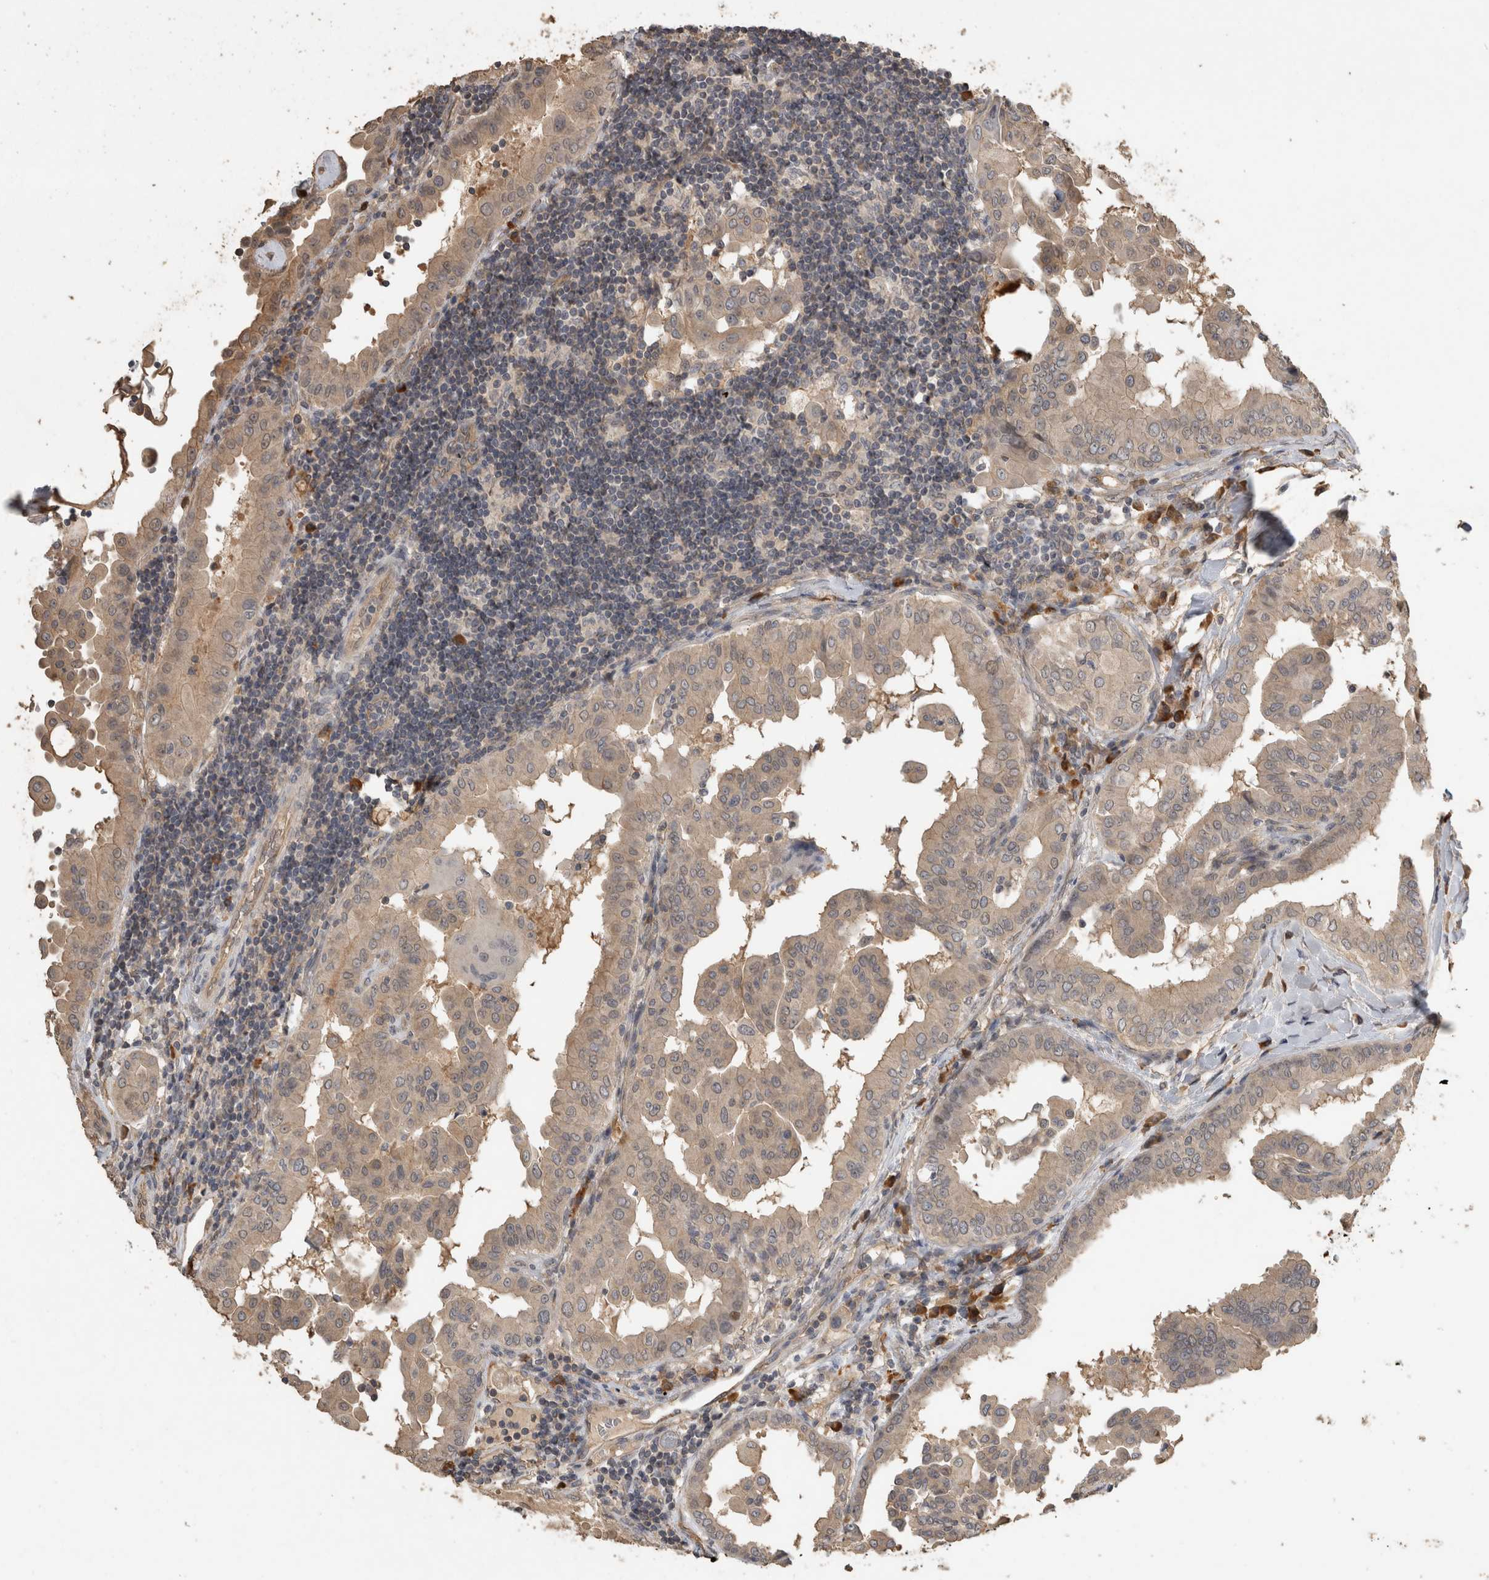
{"staining": {"intensity": "weak", "quantity": "25%-75%", "location": "cytoplasmic/membranous"}, "tissue": "thyroid cancer", "cell_type": "Tumor cells", "image_type": "cancer", "snomed": [{"axis": "morphology", "description": "Papillary adenocarcinoma, NOS"}, {"axis": "topography", "description": "Thyroid gland"}], "caption": "An image of human papillary adenocarcinoma (thyroid) stained for a protein reveals weak cytoplasmic/membranous brown staining in tumor cells.", "gene": "RHPN1", "patient": {"sex": "male", "age": 33}}